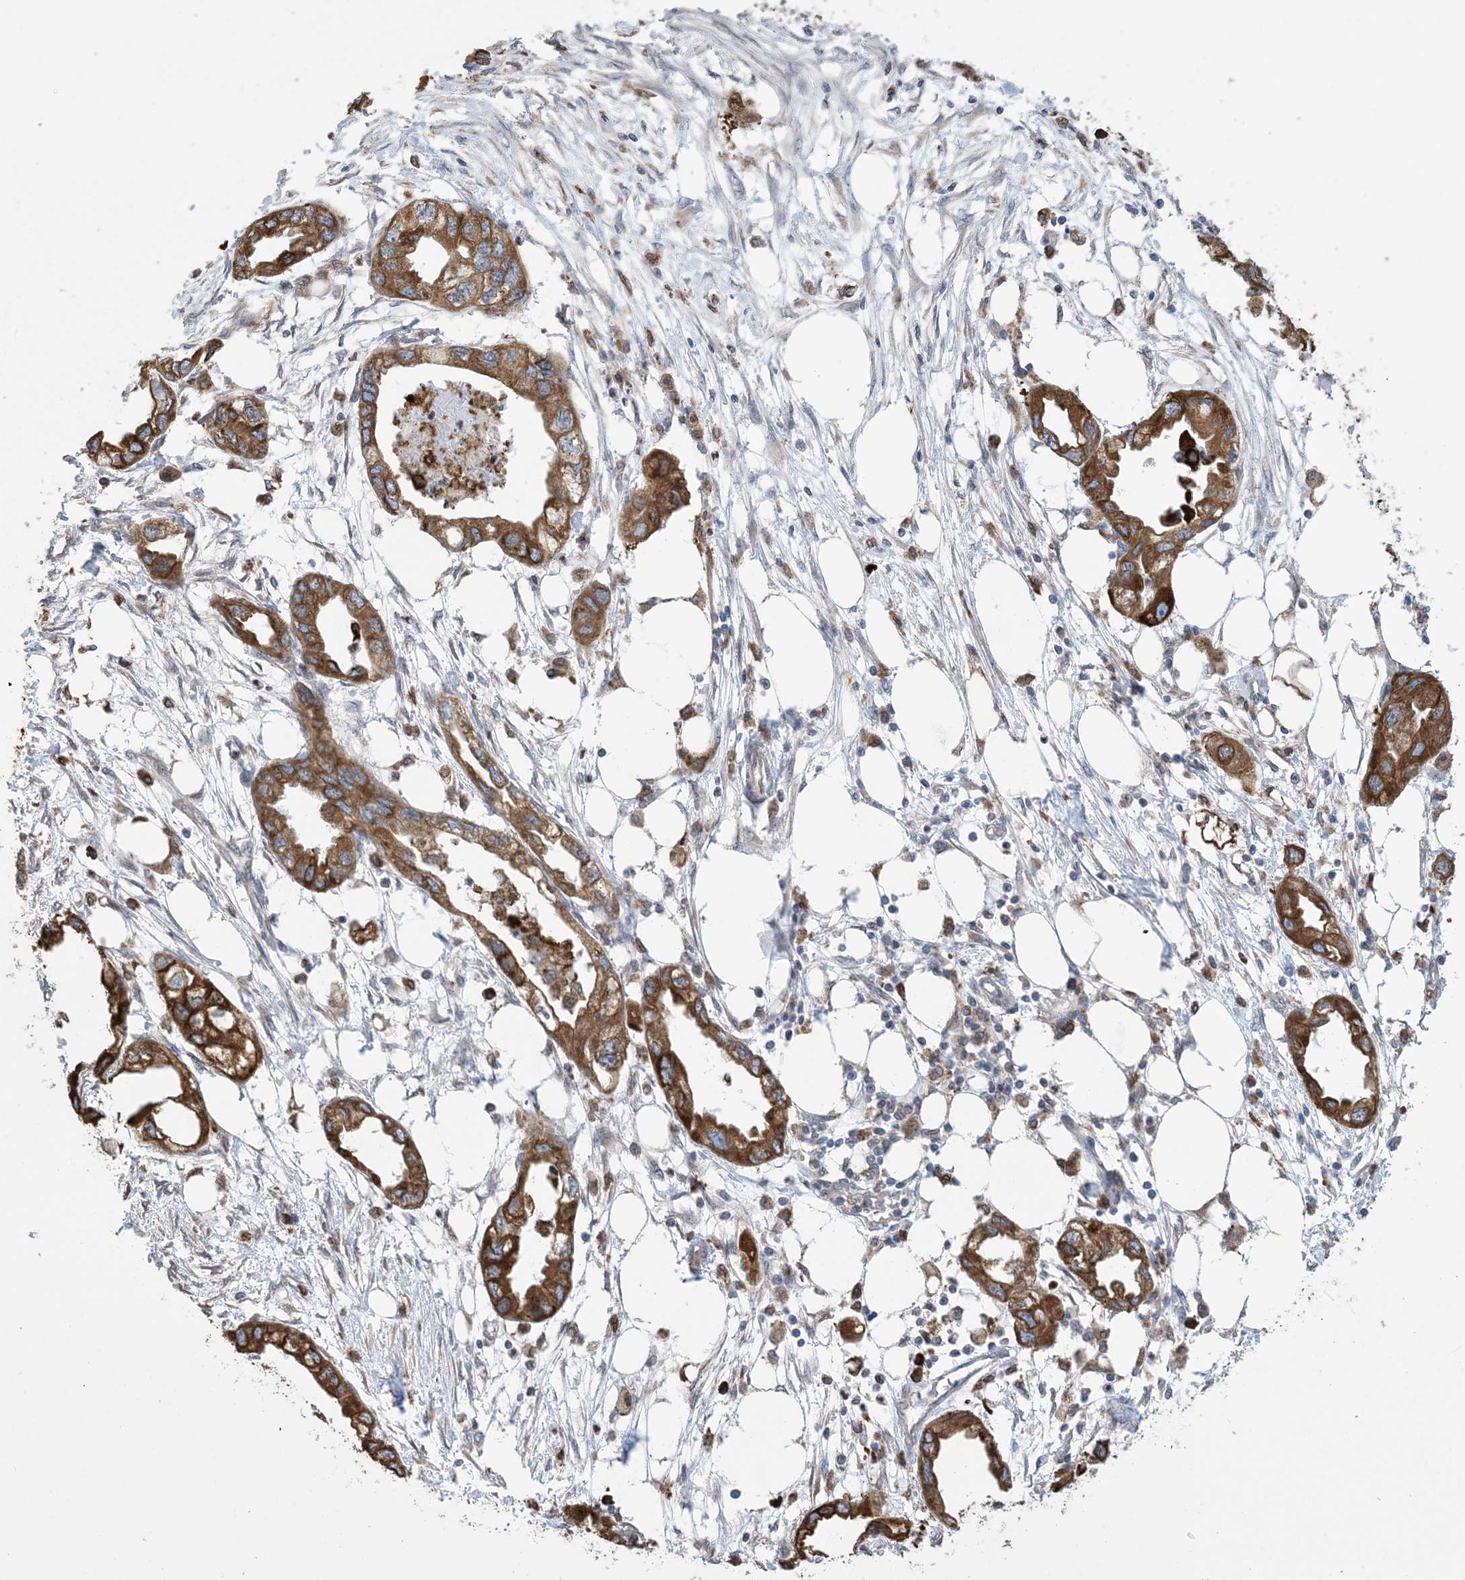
{"staining": {"intensity": "strong", "quantity": ">75%", "location": "cytoplasmic/membranous"}, "tissue": "endometrial cancer", "cell_type": "Tumor cells", "image_type": "cancer", "snomed": [{"axis": "morphology", "description": "Adenocarcinoma, NOS"}, {"axis": "morphology", "description": "Adenocarcinoma, metastatic, NOS"}, {"axis": "topography", "description": "Adipose tissue"}, {"axis": "topography", "description": "Endometrium"}], "caption": "Protein expression analysis of endometrial cancer shows strong cytoplasmic/membranous staining in approximately >75% of tumor cells.", "gene": "SHANK1", "patient": {"sex": "female", "age": 67}}